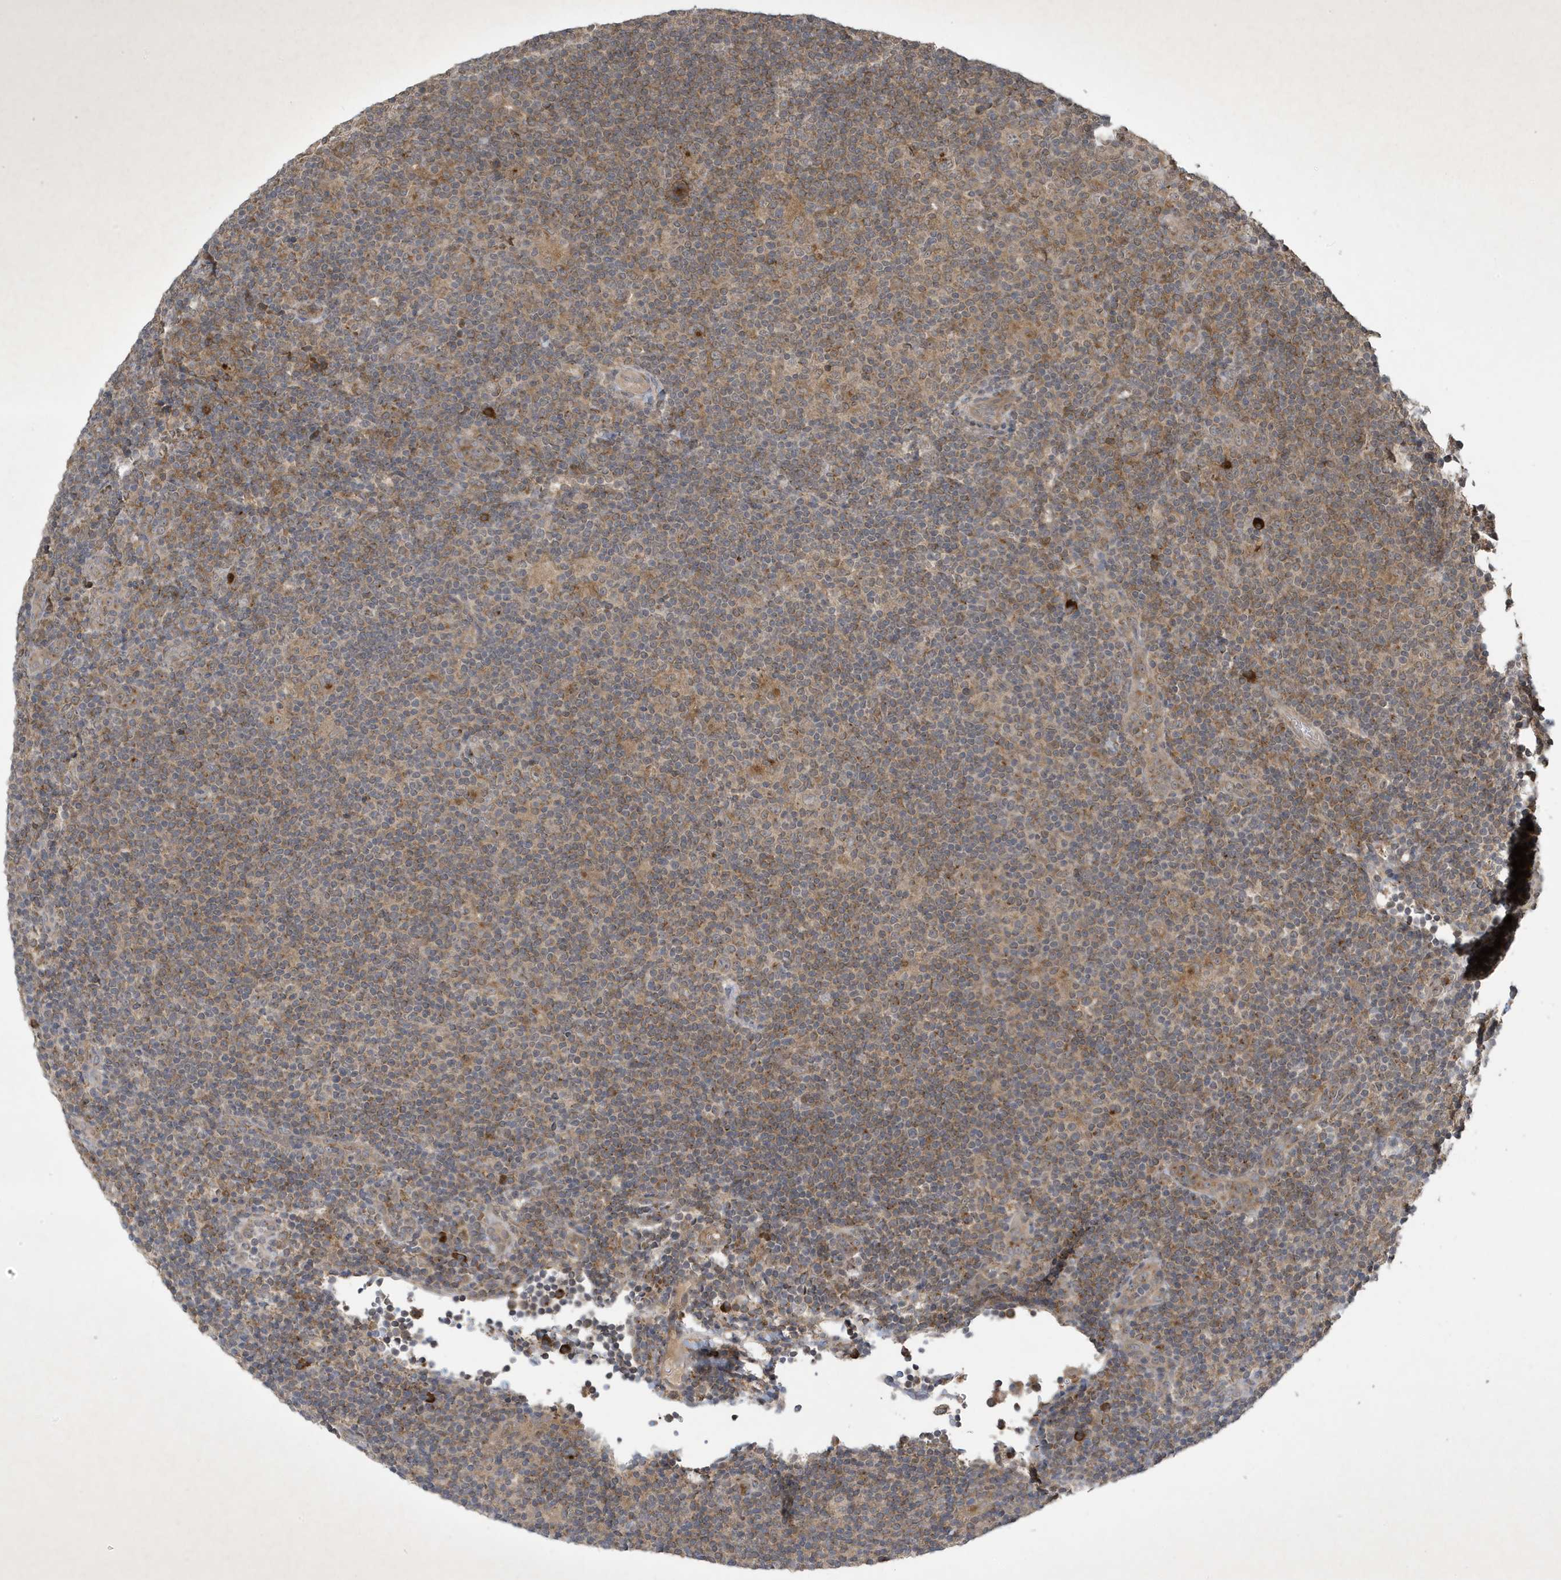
{"staining": {"intensity": "weak", "quantity": ">75%", "location": "cytoplasmic/membranous"}, "tissue": "lymphoma", "cell_type": "Tumor cells", "image_type": "cancer", "snomed": [{"axis": "morphology", "description": "Hodgkin's disease, NOS"}, {"axis": "topography", "description": "Lymph node"}], "caption": "A low amount of weak cytoplasmic/membranous staining is identified in about >75% of tumor cells in lymphoma tissue. Immunohistochemistry (ihc) stains the protein in brown and the nuclei are stained blue.", "gene": "STX10", "patient": {"sex": "female", "age": 57}}